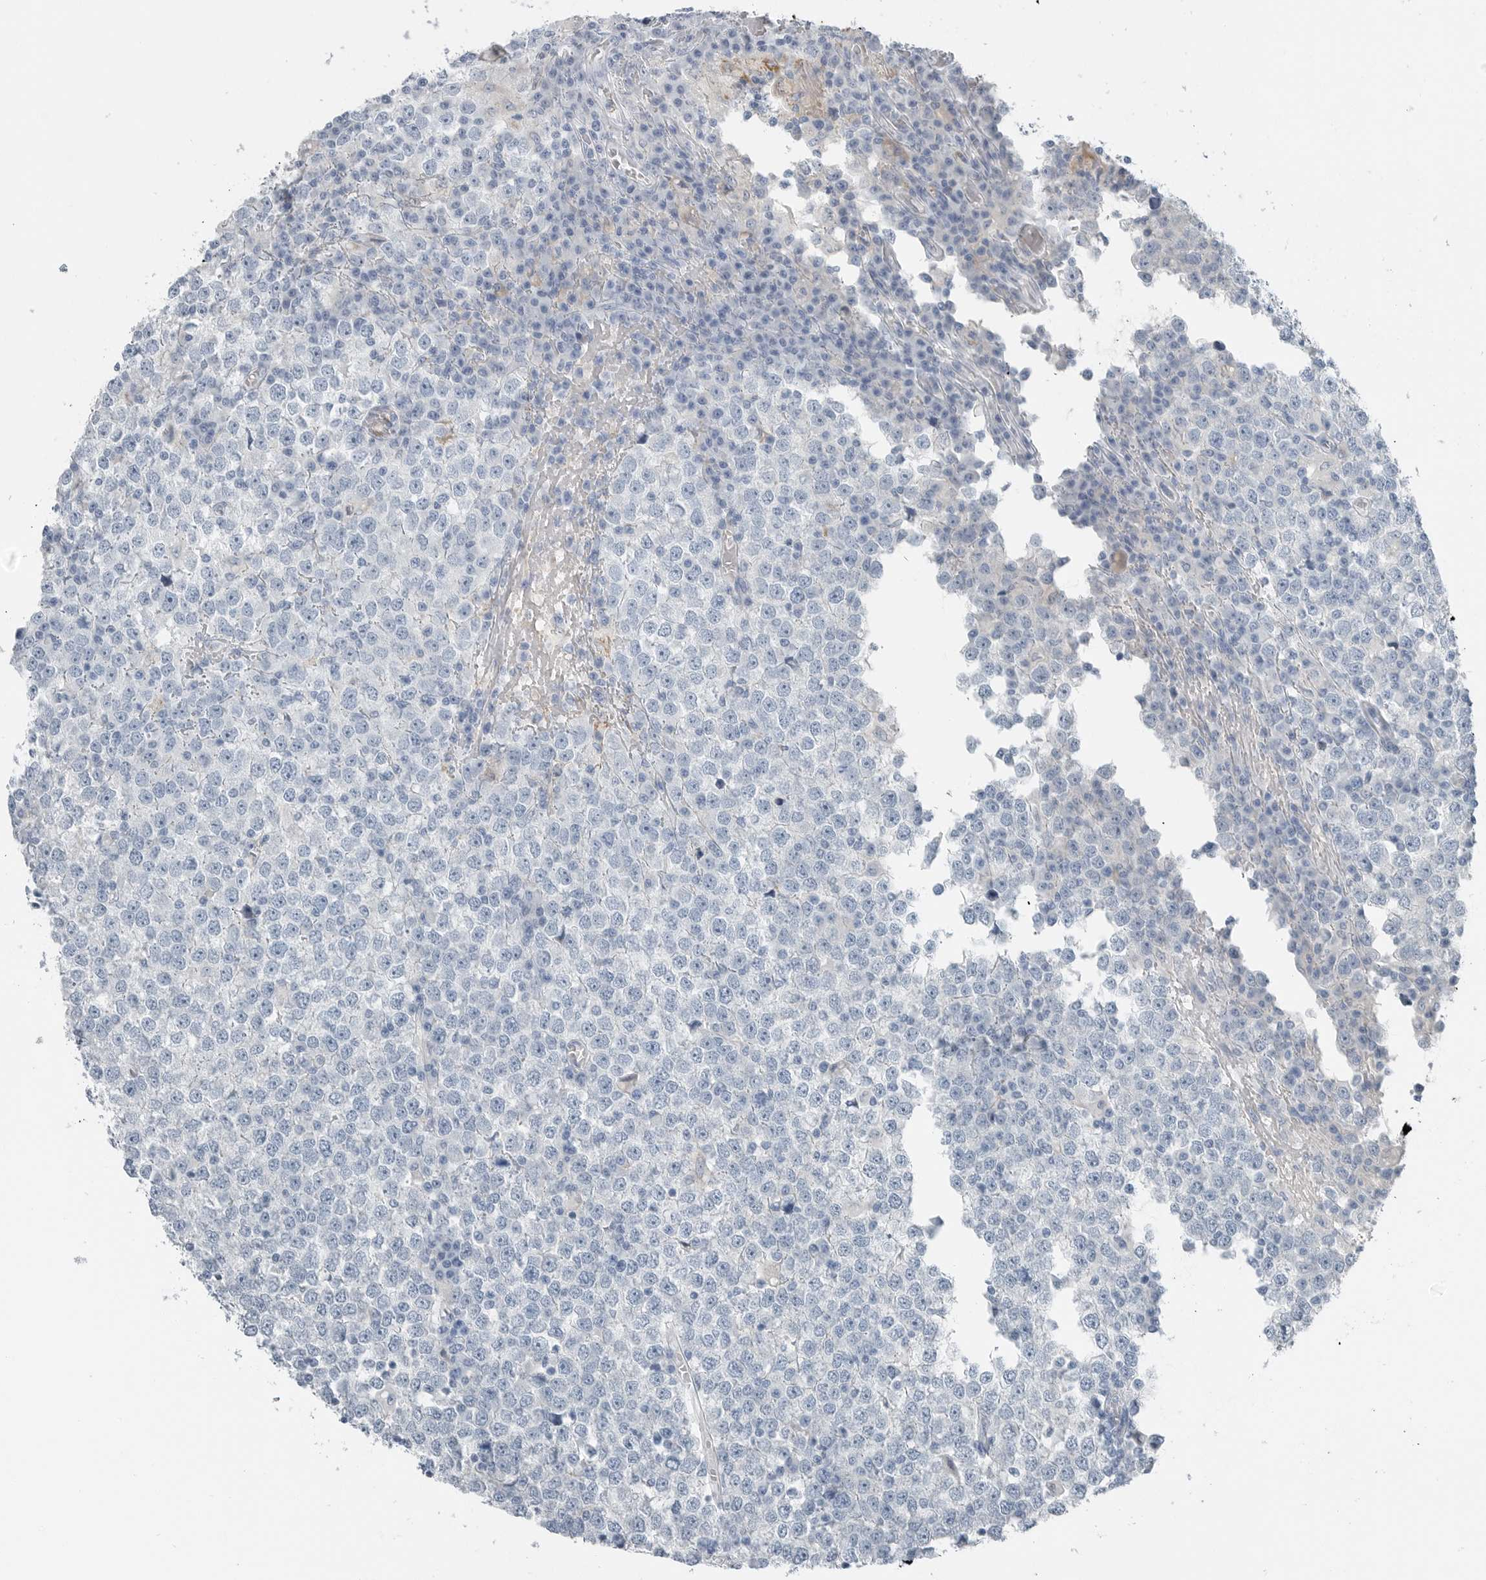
{"staining": {"intensity": "negative", "quantity": "none", "location": "none"}, "tissue": "testis cancer", "cell_type": "Tumor cells", "image_type": "cancer", "snomed": [{"axis": "morphology", "description": "Seminoma, NOS"}, {"axis": "topography", "description": "Testis"}], "caption": "Image shows no significant protein staining in tumor cells of testis seminoma. (DAB immunohistochemistry (IHC), high magnification).", "gene": "SERPINB7", "patient": {"sex": "male", "age": 65}}